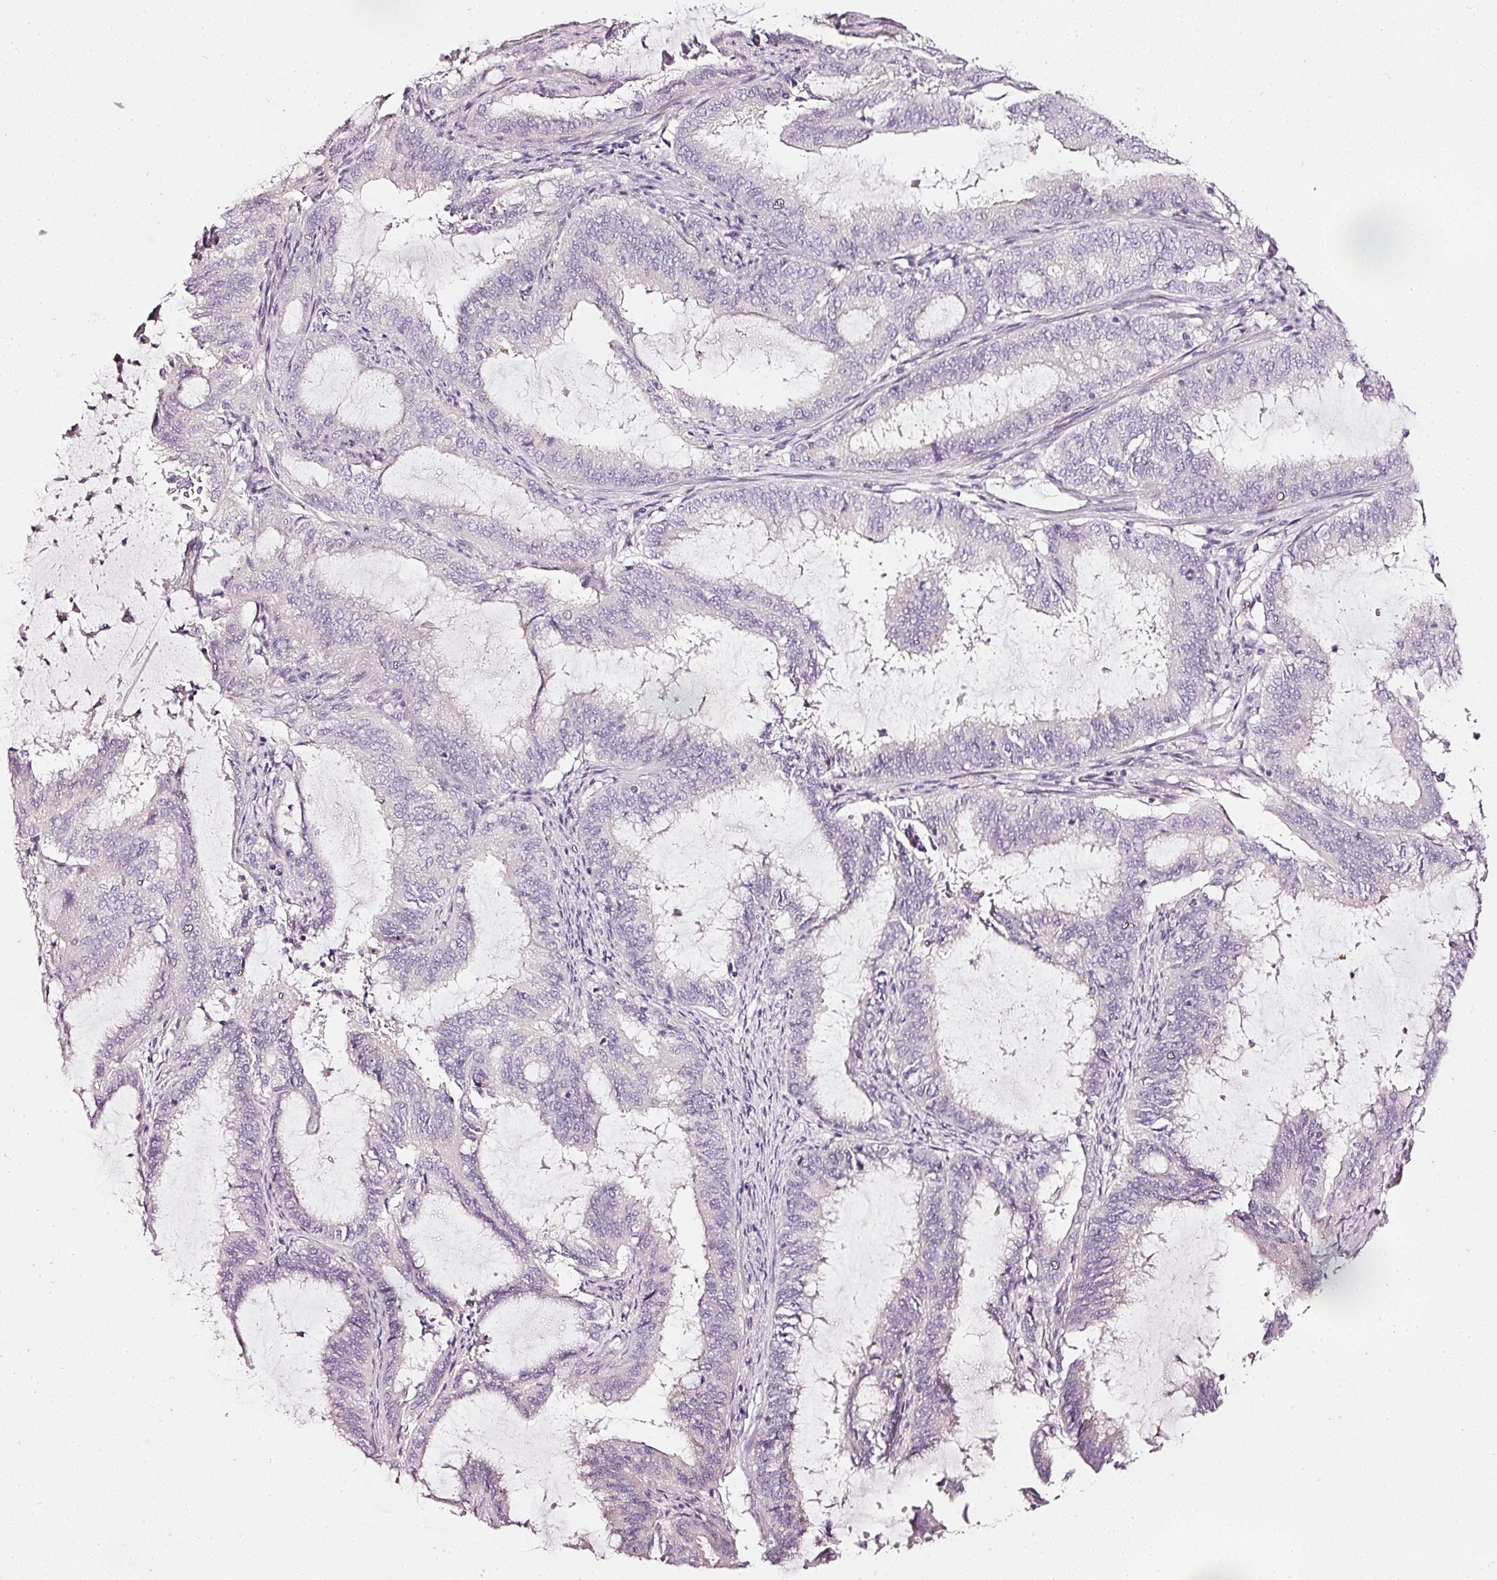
{"staining": {"intensity": "negative", "quantity": "none", "location": "none"}, "tissue": "endometrial cancer", "cell_type": "Tumor cells", "image_type": "cancer", "snomed": [{"axis": "morphology", "description": "Adenocarcinoma, NOS"}, {"axis": "topography", "description": "Endometrium"}], "caption": "Immunohistochemical staining of endometrial adenocarcinoma shows no significant positivity in tumor cells.", "gene": "CNP", "patient": {"sex": "female", "age": 51}}